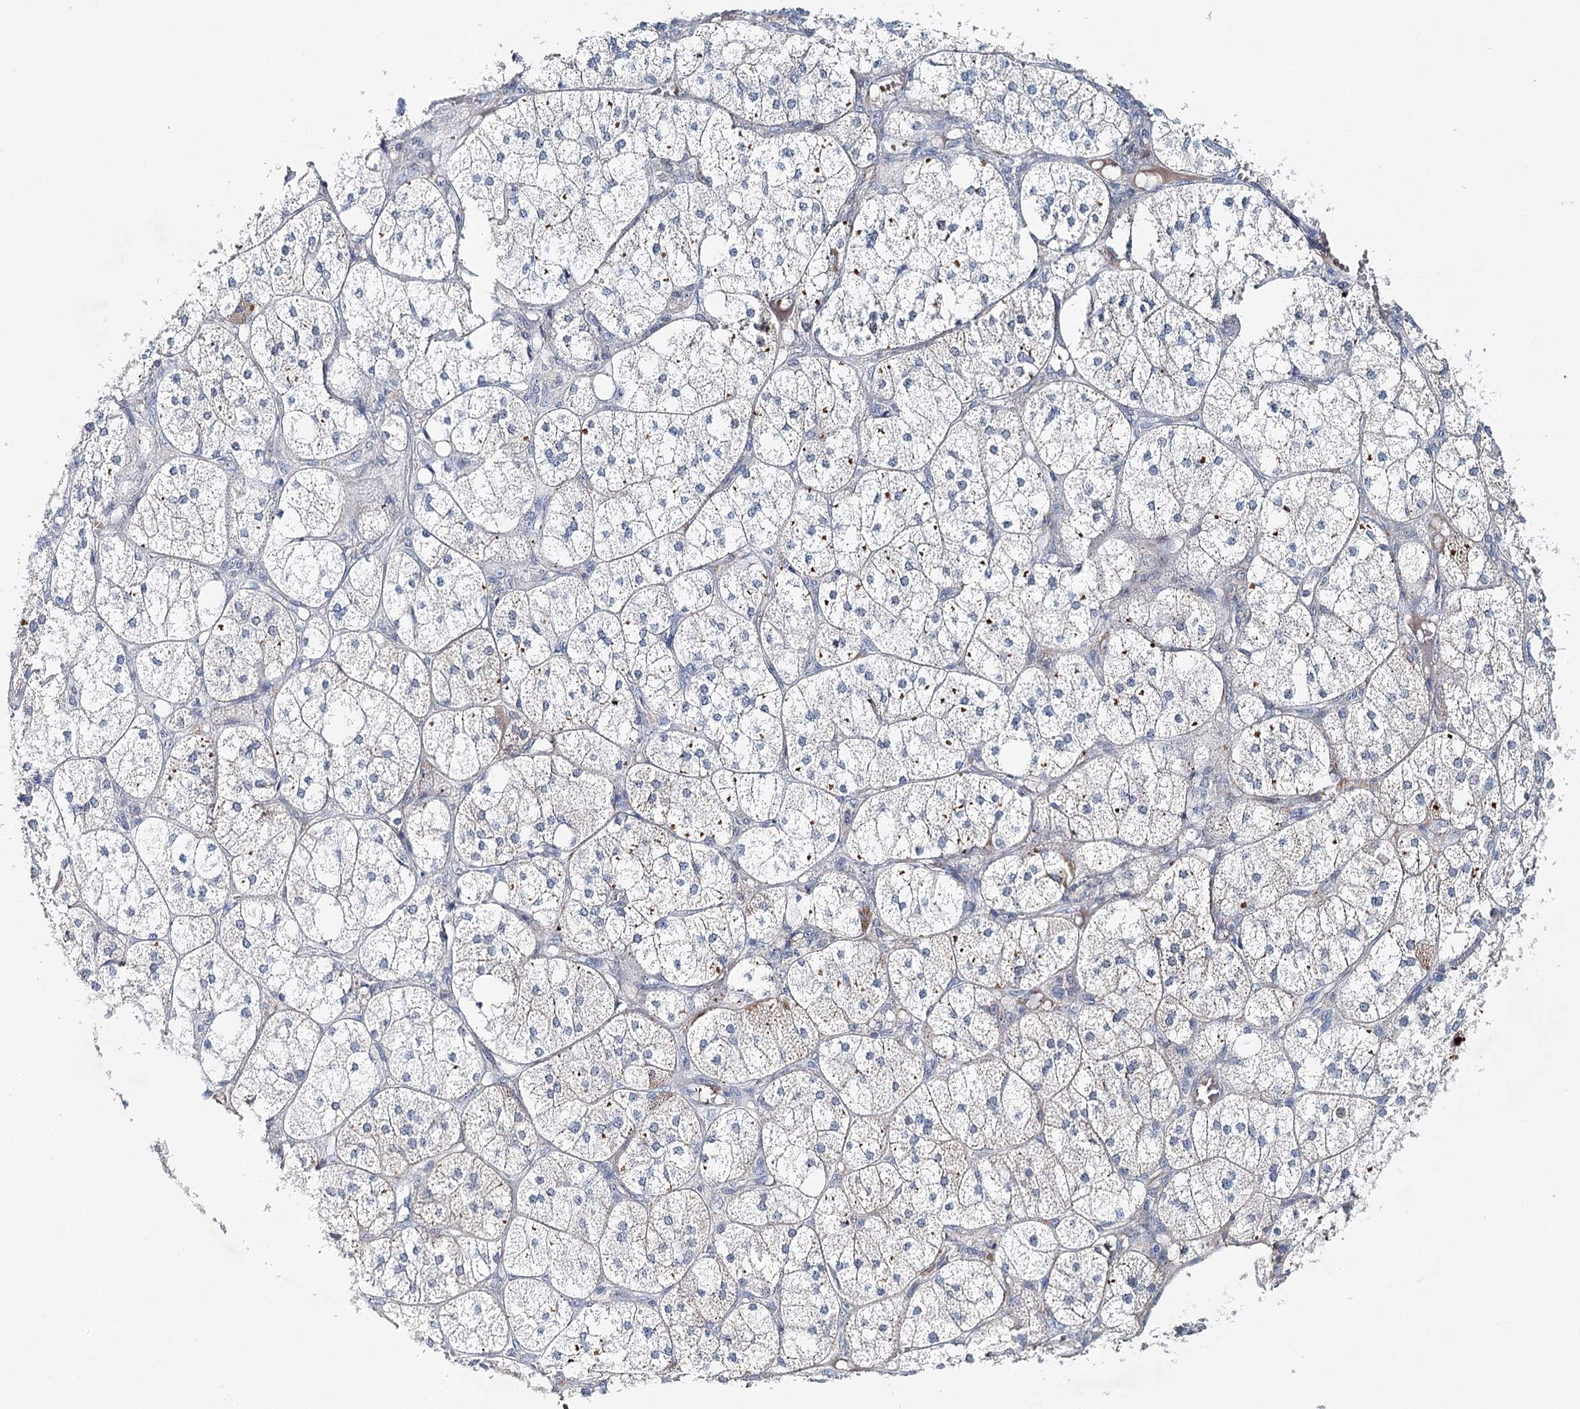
{"staining": {"intensity": "moderate", "quantity": "25%-75%", "location": "cytoplasmic/membranous"}, "tissue": "adrenal gland", "cell_type": "Glandular cells", "image_type": "normal", "snomed": [{"axis": "morphology", "description": "Normal tissue, NOS"}, {"axis": "topography", "description": "Adrenal gland"}], "caption": "Immunohistochemistry histopathology image of benign adrenal gland: human adrenal gland stained using IHC displays medium levels of moderate protein expression localized specifically in the cytoplasmic/membranous of glandular cells, appearing as a cytoplasmic/membranous brown color.", "gene": "RBM43", "patient": {"sex": "female", "age": 61}}